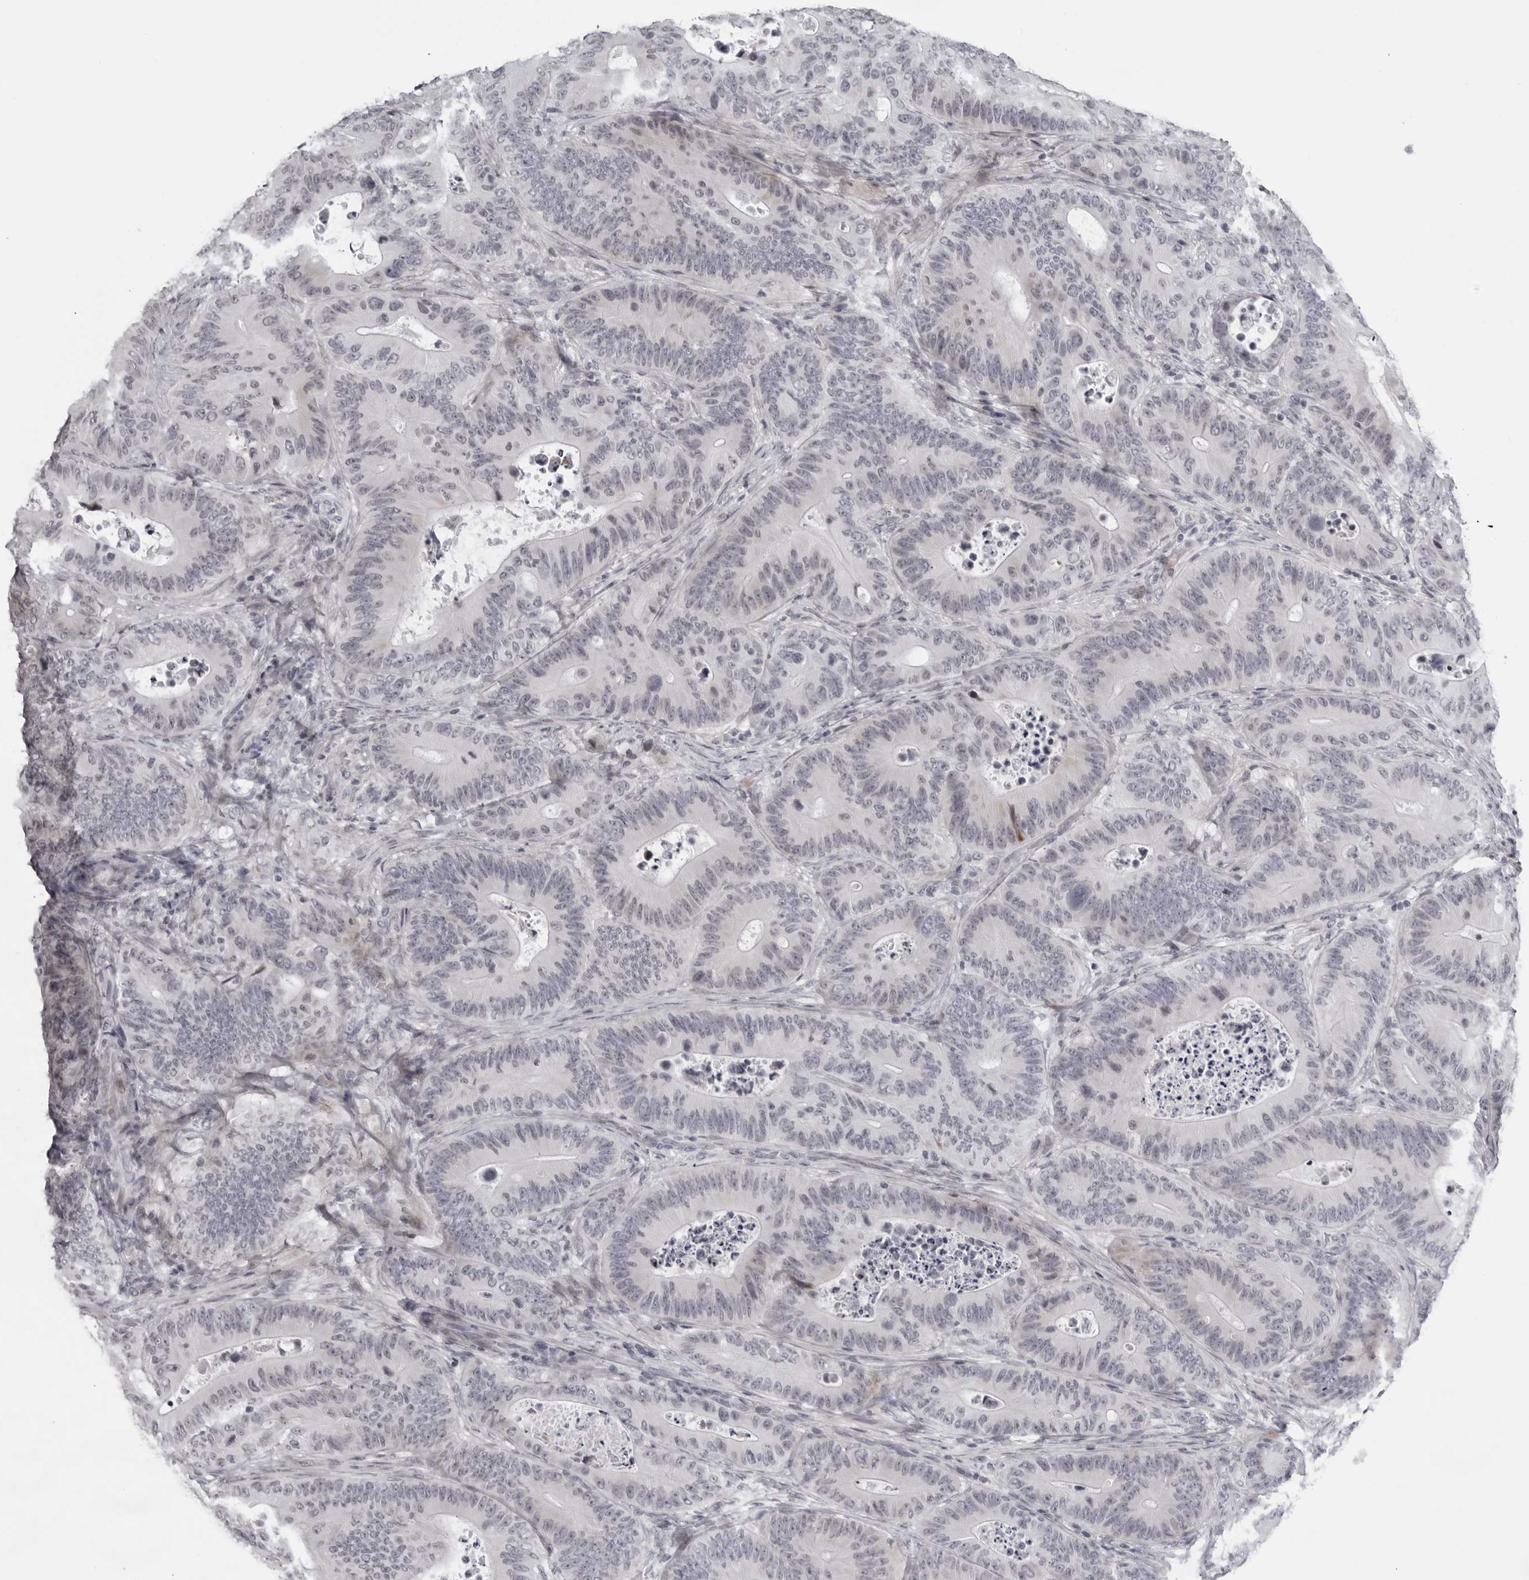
{"staining": {"intensity": "negative", "quantity": "none", "location": "none"}, "tissue": "colorectal cancer", "cell_type": "Tumor cells", "image_type": "cancer", "snomed": [{"axis": "morphology", "description": "Adenocarcinoma, NOS"}, {"axis": "topography", "description": "Colon"}], "caption": "Colorectal cancer was stained to show a protein in brown. There is no significant expression in tumor cells.", "gene": "NUDT18", "patient": {"sex": "male", "age": 83}}